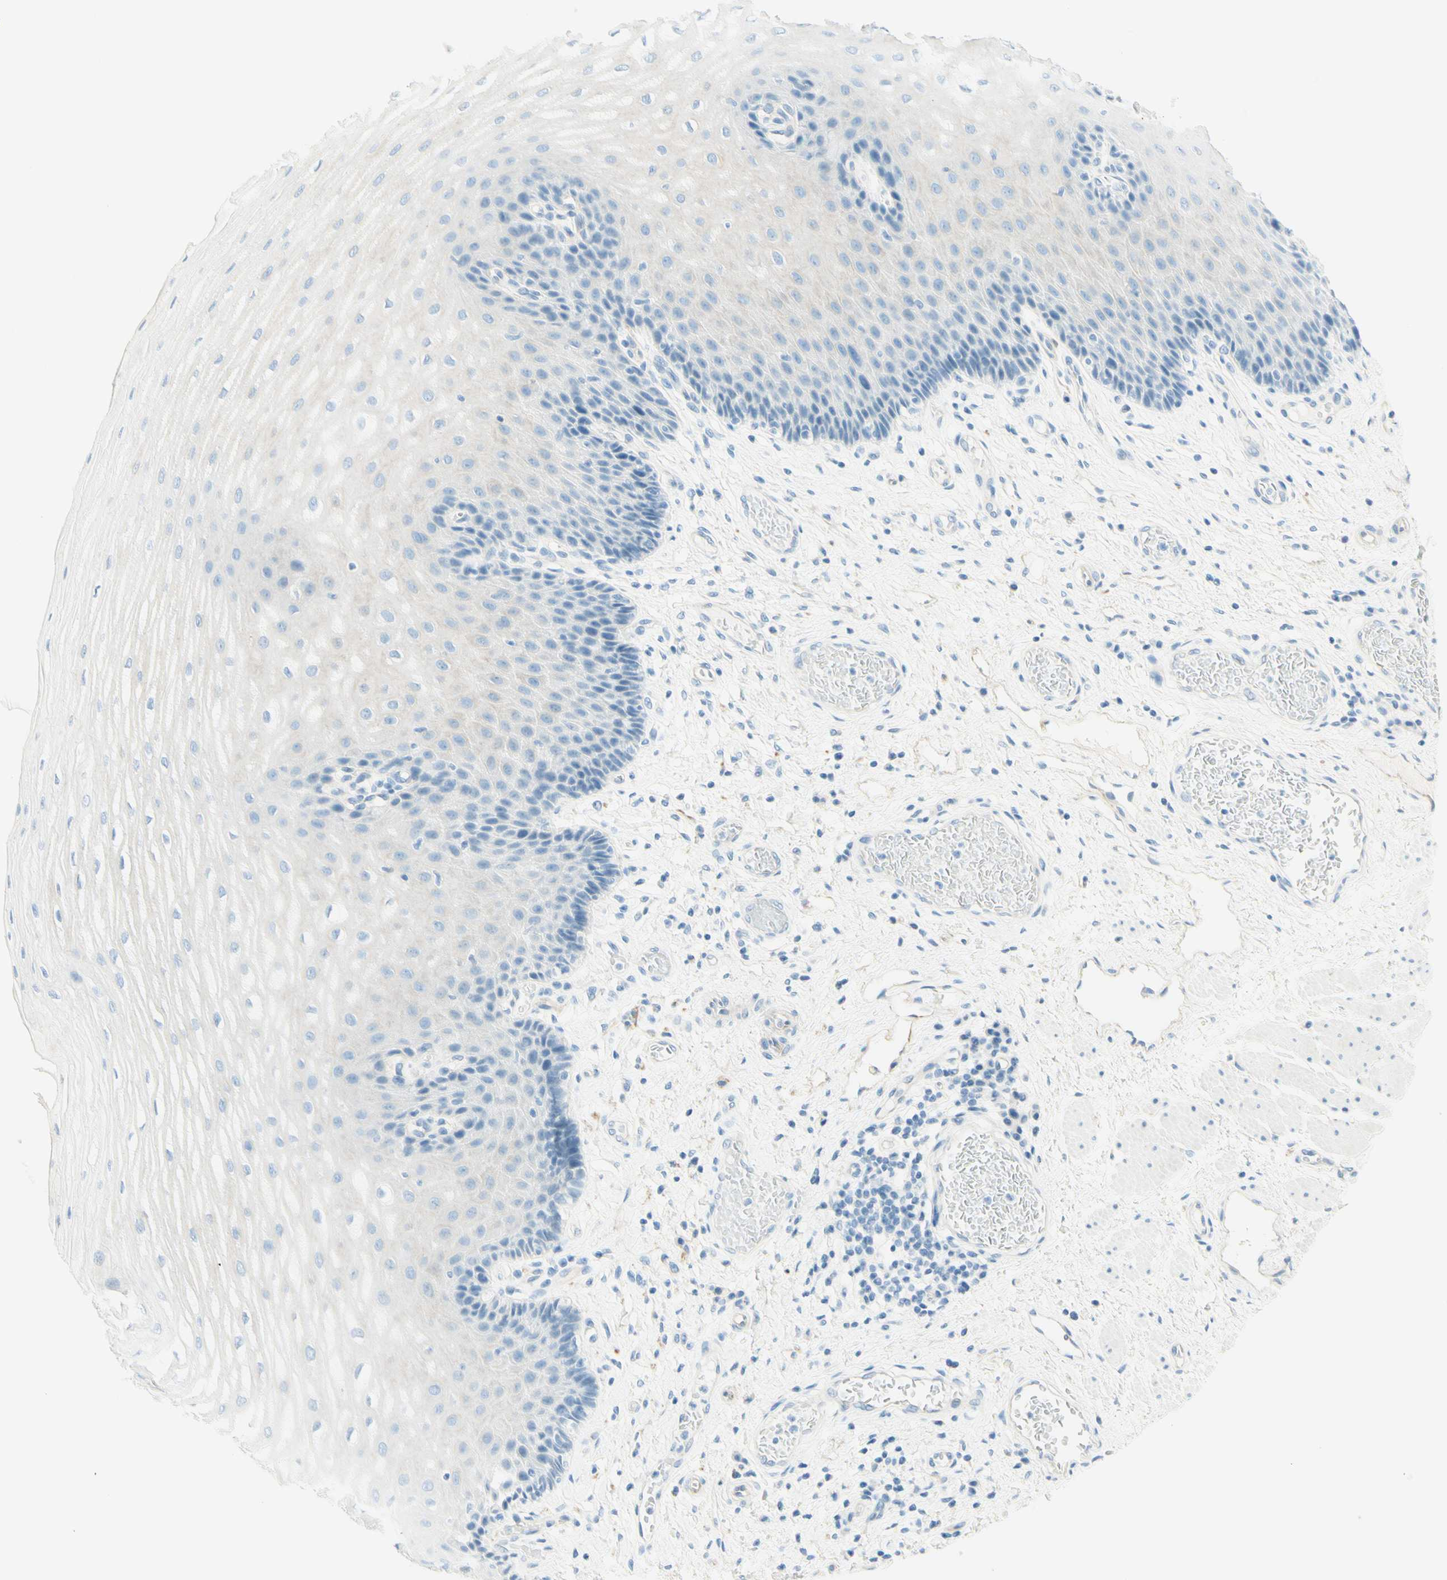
{"staining": {"intensity": "negative", "quantity": "none", "location": "none"}, "tissue": "esophagus", "cell_type": "Squamous epithelial cells", "image_type": "normal", "snomed": [{"axis": "morphology", "description": "Normal tissue, NOS"}, {"axis": "topography", "description": "Esophagus"}], "caption": "Histopathology image shows no protein positivity in squamous epithelial cells of benign esophagus. Brightfield microscopy of immunohistochemistry (IHC) stained with DAB (brown) and hematoxylin (blue), captured at high magnification.", "gene": "TMEM132D", "patient": {"sex": "male", "age": 54}}